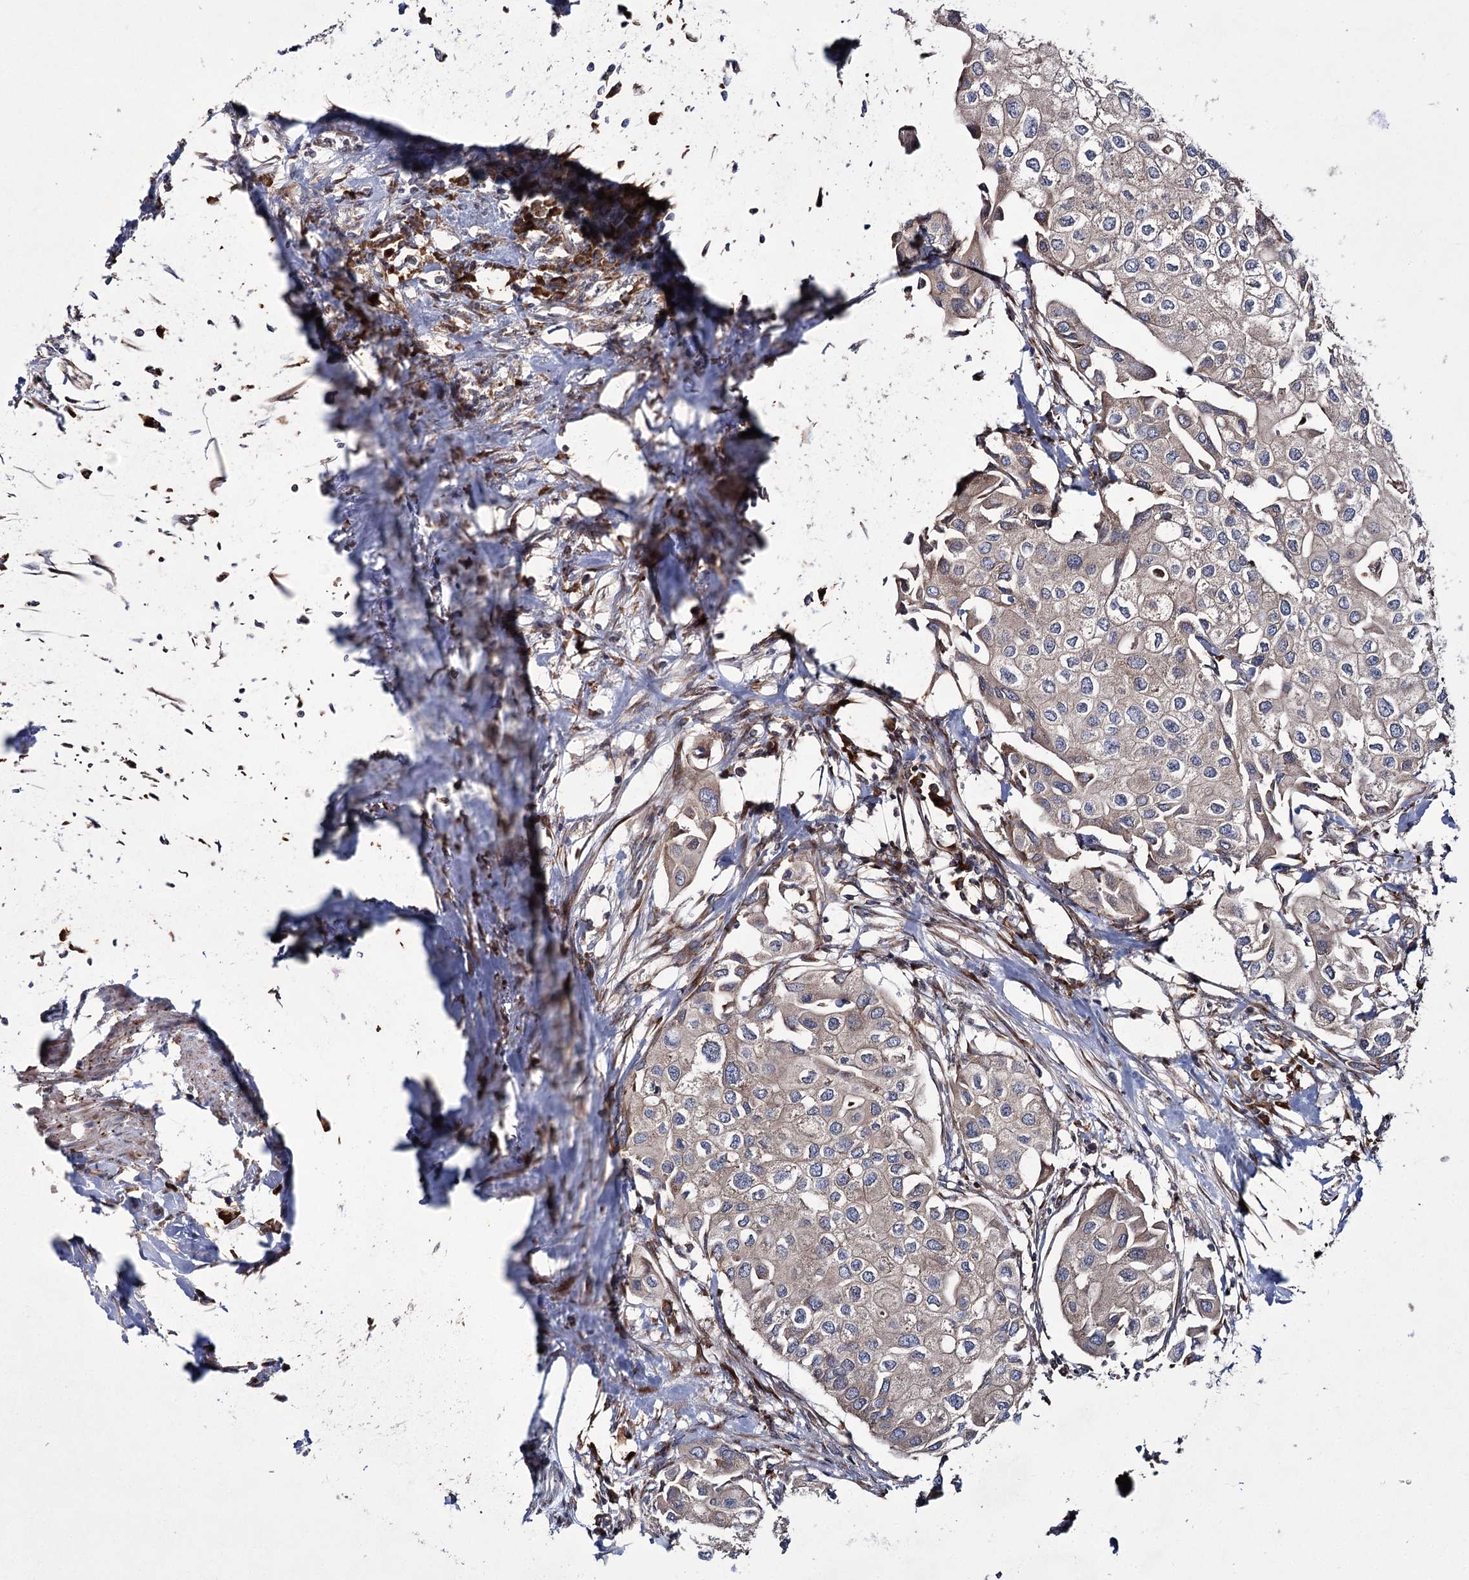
{"staining": {"intensity": "weak", "quantity": ">75%", "location": "cytoplasmic/membranous"}, "tissue": "urothelial cancer", "cell_type": "Tumor cells", "image_type": "cancer", "snomed": [{"axis": "morphology", "description": "Urothelial carcinoma, High grade"}, {"axis": "topography", "description": "Urinary bladder"}], "caption": "Urothelial carcinoma (high-grade) stained for a protein (brown) displays weak cytoplasmic/membranous positive staining in about >75% of tumor cells.", "gene": "HECTD2", "patient": {"sex": "male", "age": 64}}